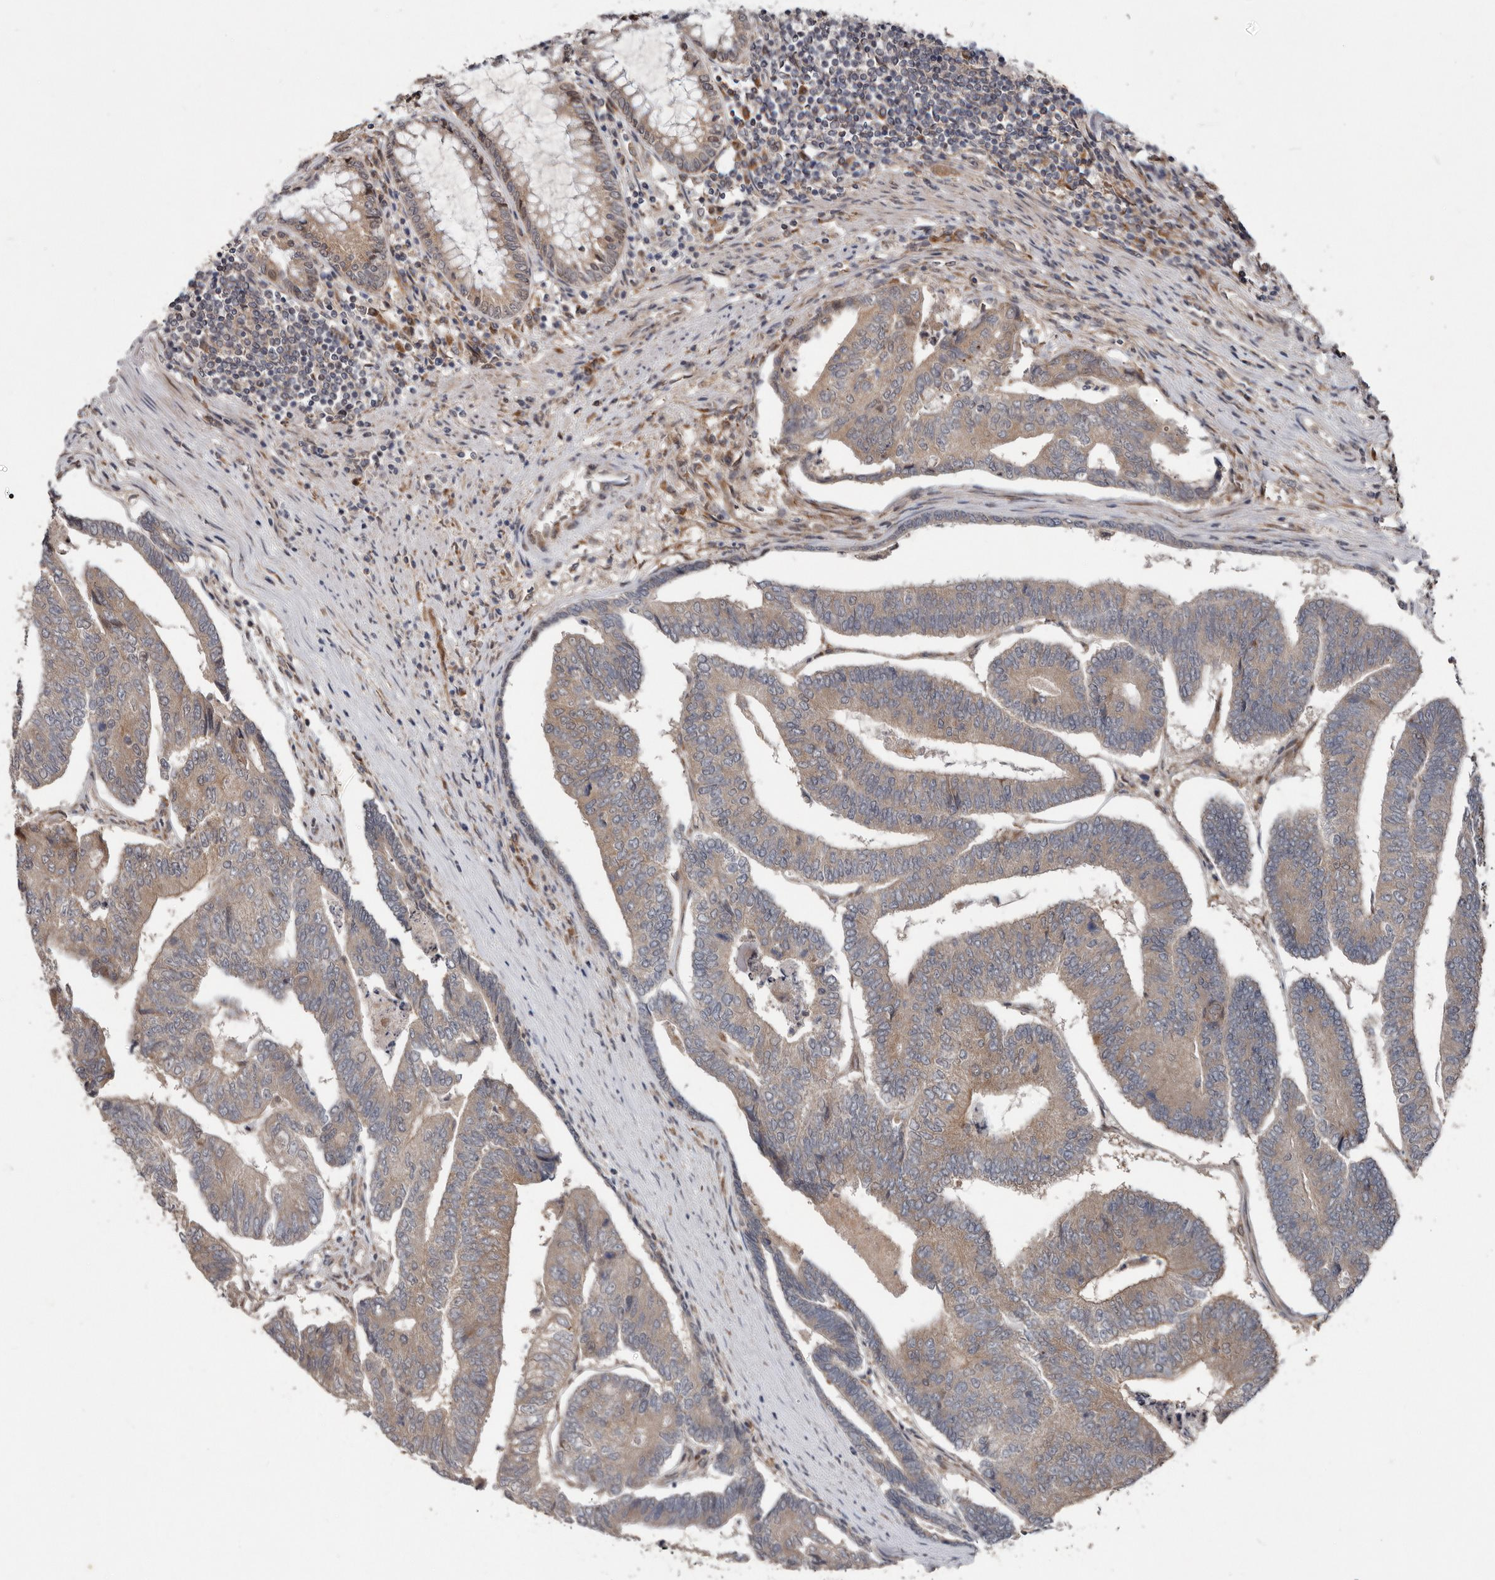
{"staining": {"intensity": "weak", "quantity": ">75%", "location": "cytoplasmic/membranous"}, "tissue": "colorectal cancer", "cell_type": "Tumor cells", "image_type": "cancer", "snomed": [{"axis": "morphology", "description": "Adenocarcinoma, NOS"}, {"axis": "topography", "description": "Colon"}], "caption": "High-magnification brightfield microscopy of colorectal adenocarcinoma stained with DAB (3,3'-diaminobenzidine) (brown) and counterstained with hematoxylin (blue). tumor cells exhibit weak cytoplasmic/membranous positivity is appreciated in approximately>75% of cells. (Brightfield microscopy of DAB IHC at high magnification).", "gene": "CHML", "patient": {"sex": "female", "age": 67}}